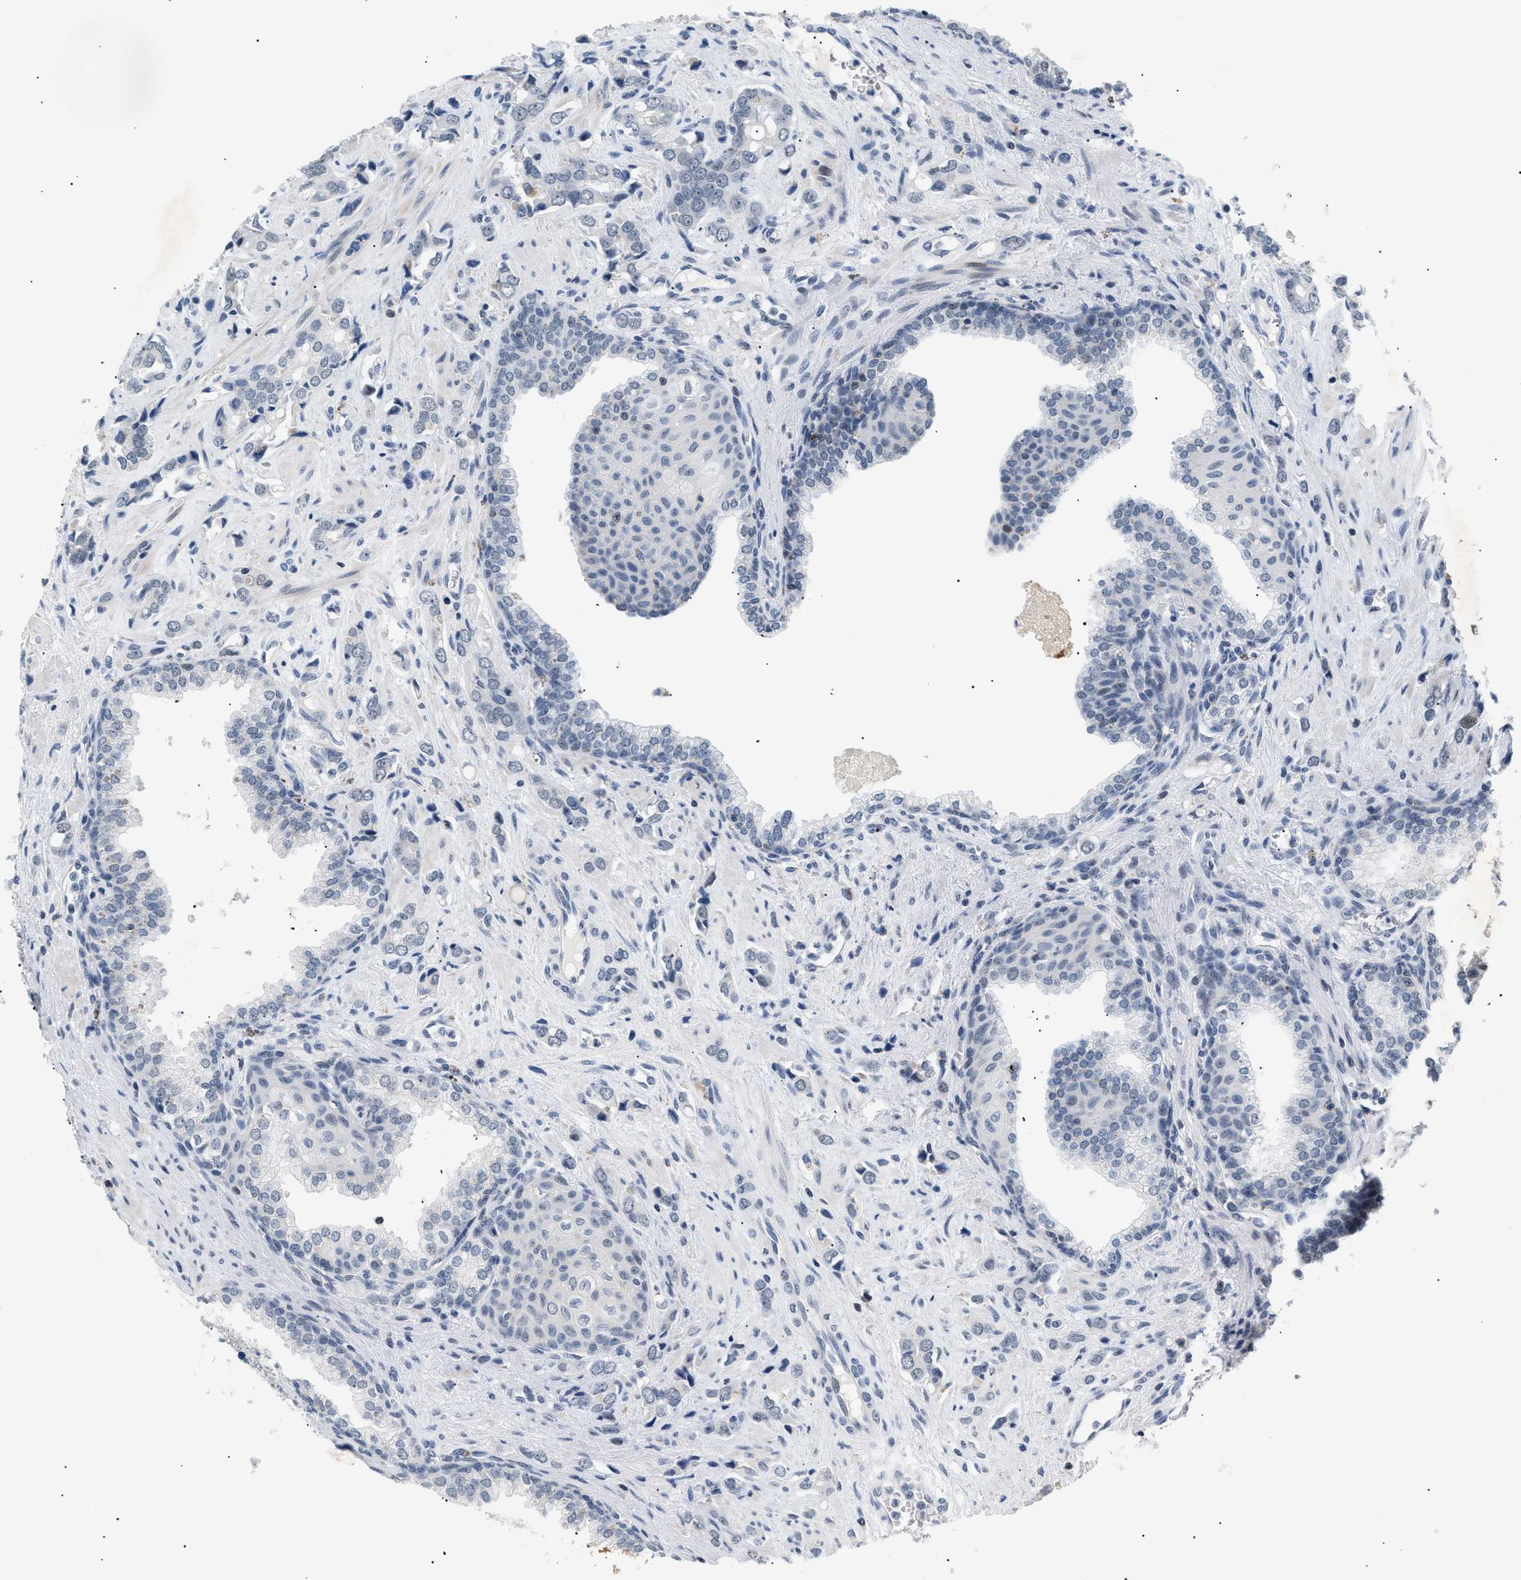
{"staining": {"intensity": "negative", "quantity": "none", "location": "none"}, "tissue": "prostate cancer", "cell_type": "Tumor cells", "image_type": "cancer", "snomed": [{"axis": "morphology", "description": "Adenocarcinoma, High grade"}, {"axis": "topography", "description": "Prostate"}], "caption": "Tumor cells show no significant staining in adenocarcinoma (high-grade) (prostate).", "gene": "KCNC3", "patient": {"sex": "male", "age": 52}}